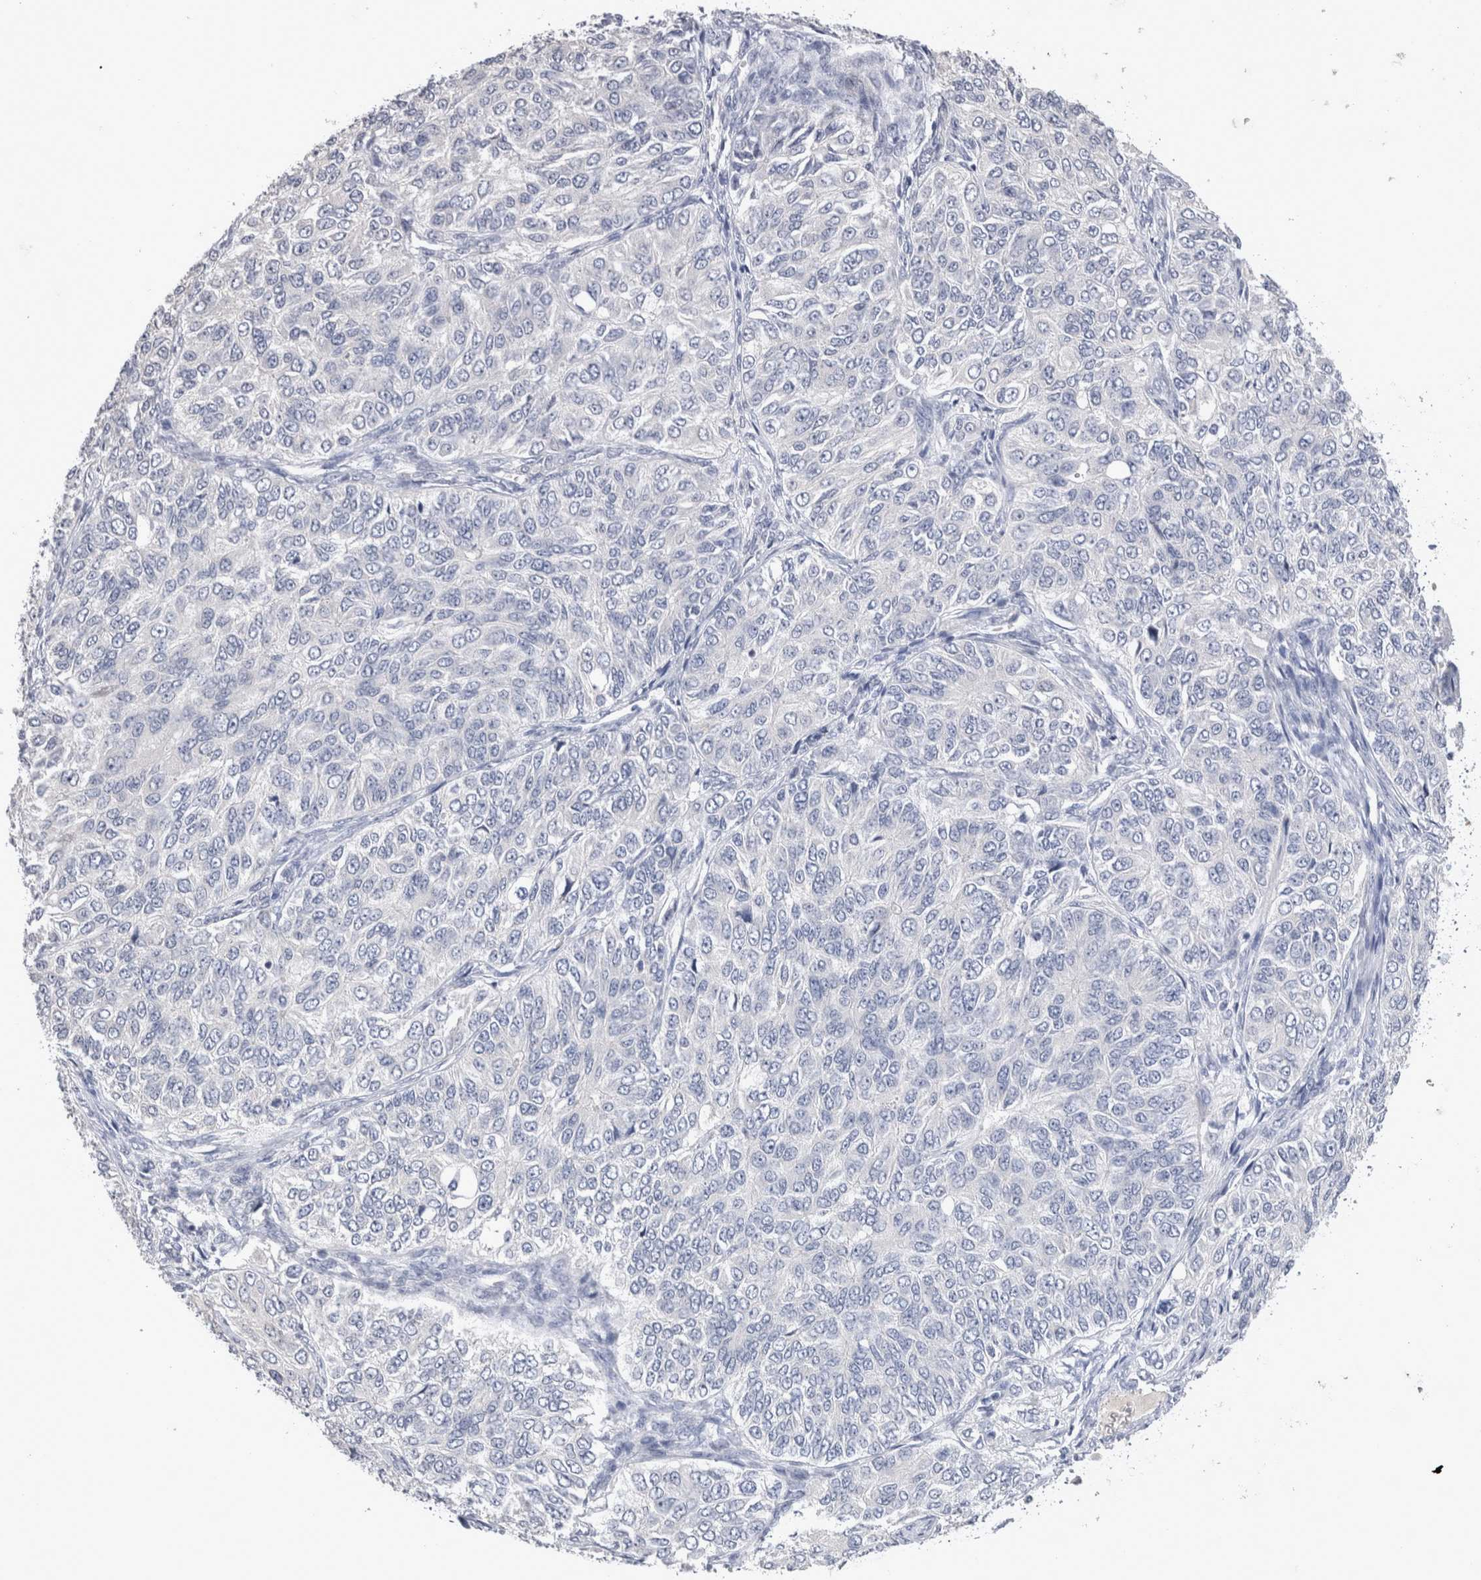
{"staining": {"intensity": "negative", "quantity": "none", "location": "none"}, "tissue": "ovarian cancer", "cell_type": "Tumor cells", "image_type": "cancer", "snomed": [{"axis": "morphology", "description": "Carcinoma, endometroid"}, {"axis": "topography", "description": "Ovary"}], "caption": "There is no significant positivity in tumor cells of ovarian endometroid carcinoma.", "gene": "CRYBG1", "patient": {"sex": "female", "age": 51}}